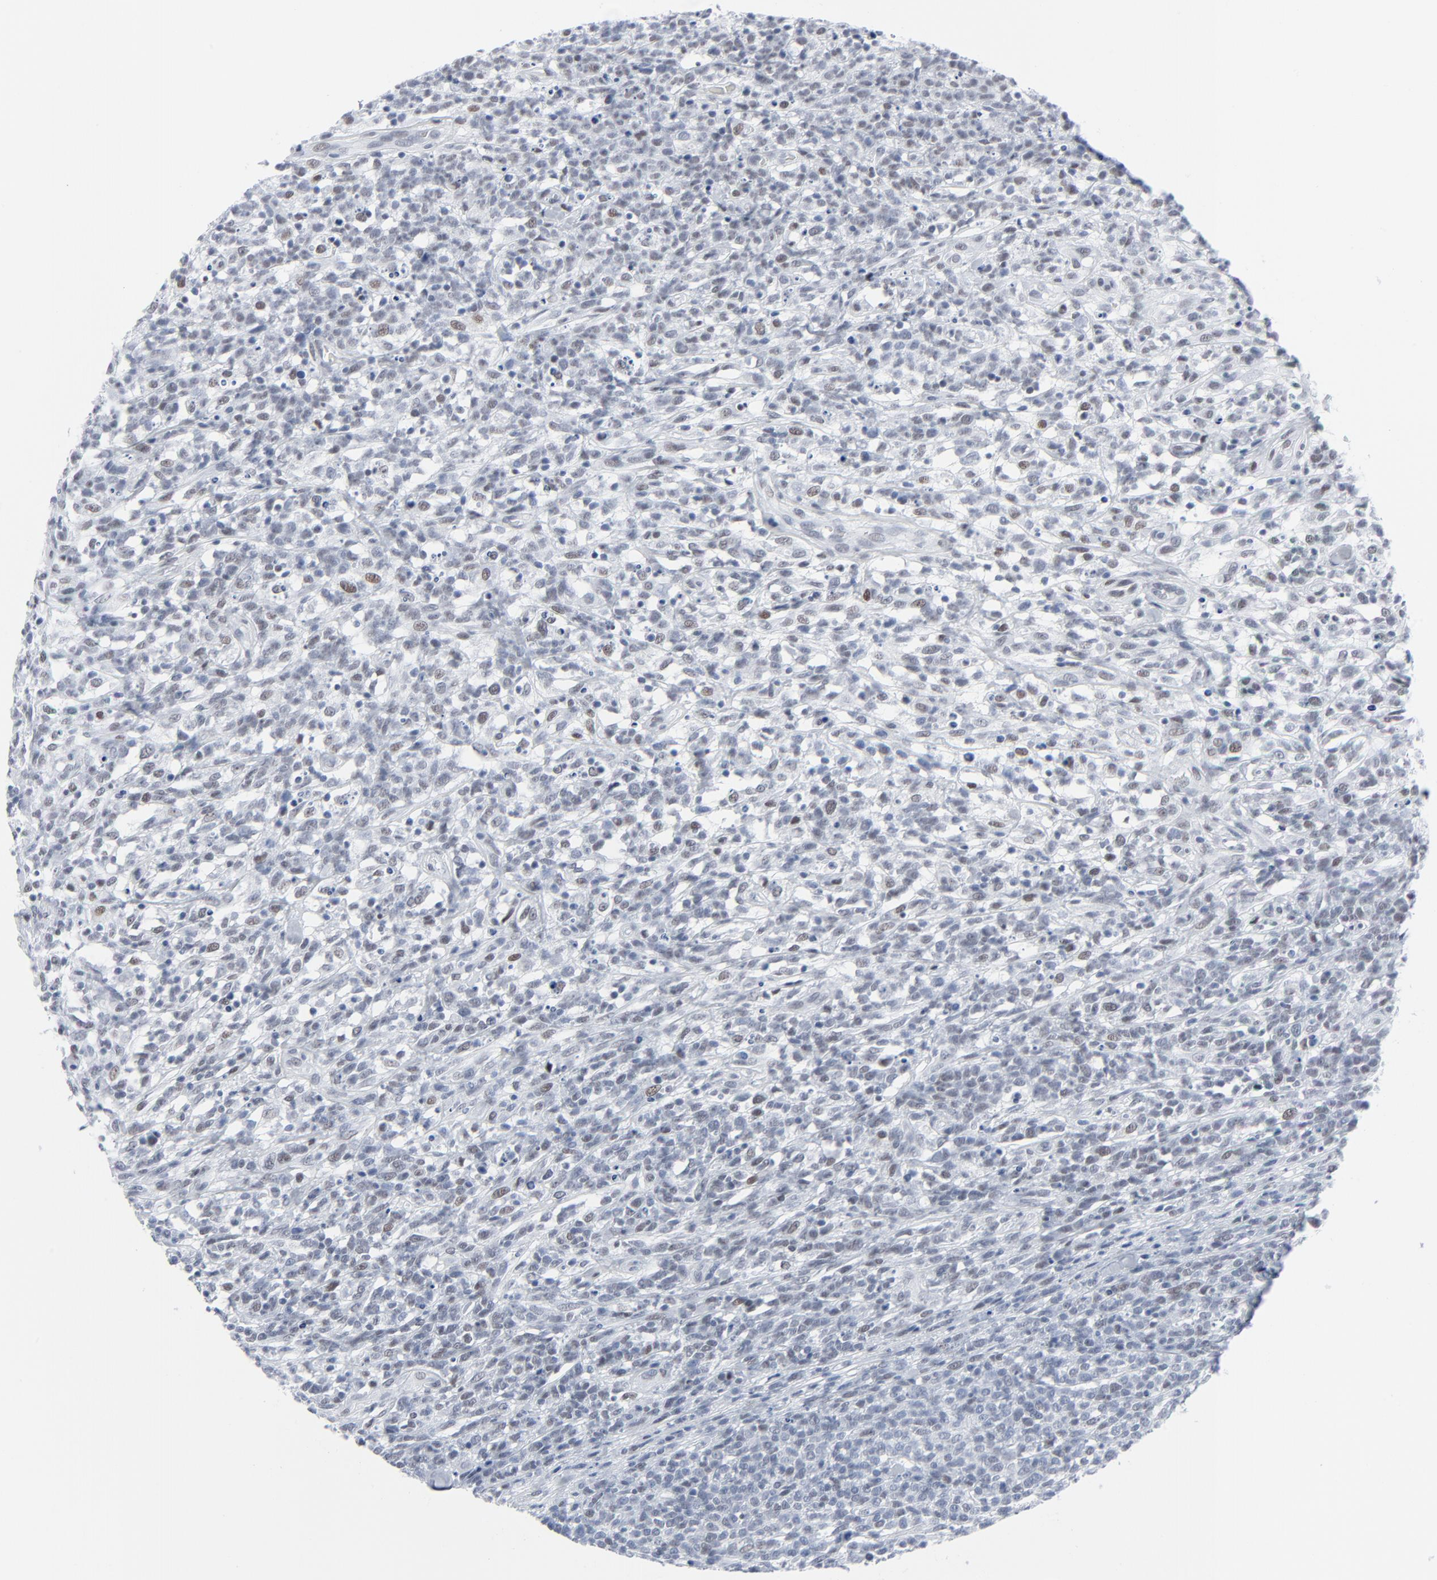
{"staining": {"intensity": "weak", "quantity": "25%-75%", "location": "nuclear"}, "tissue": "lymphoma", "cell_type": "Tumor cells", "image_type": "cancer", "snomed": [{"axis": "morphology", "description": "Malignant lymphoma, non-Hodgkin's type, High grade"}, {"axis": "topography", "description": "Lymph node"}], "caption": "Immunohistochemistry (DAB) staining of human high-grade malignant lymphoma, non-Hodgkin's type shows weak nuclear protein expression in about 25%-75% of tumor cells. The staining was performed using DAB to visualize the protein expression in brown, while the nuclei were stained in blue with hematoxylin (Magnification: 20x).", "gene": "SIRT1", "patient": {"sex": "female", "age": 73}}